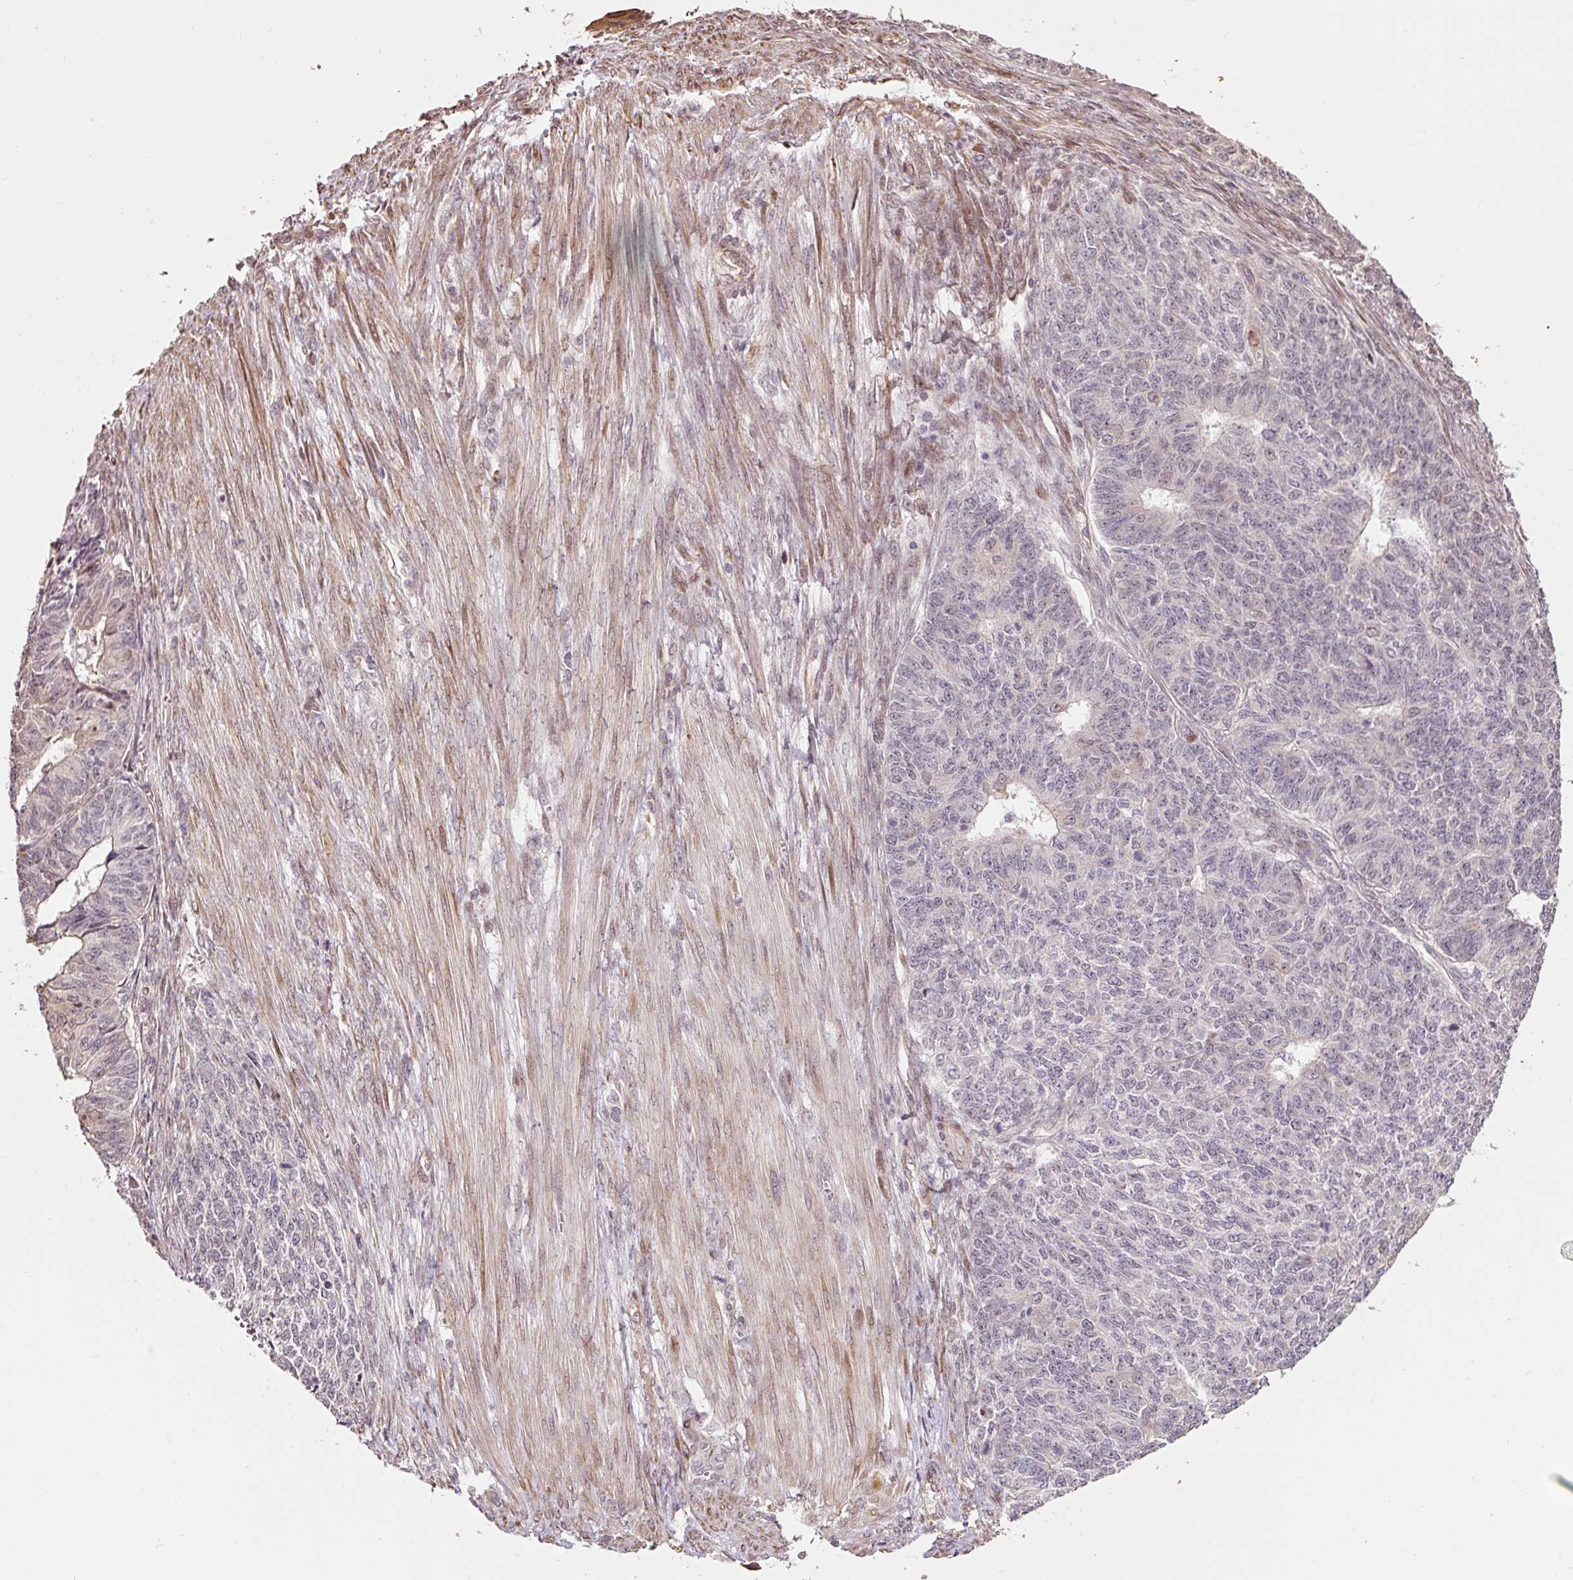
{"staining": {"intensity": "moderate", "quantity": "<25%", "location": "nuclear"}, "tissue": "endometrial cancer", "cell_type": "Tumor cells", "image_type": "cancer", "snomed": [{"axis": "morphology", "description": "Adenocarcinoma, NOS"}, {"axis": "topography", "description": "Endometrium"}], "caption": "The photomicrograph reveals immunohistochemical staining of endometrial adenocarcinoma. There is moderate nuclear positivity is present in about <25% of tumor cells.", "gene": "ETF1", "patient": {"sex": "female", "age": 32}}